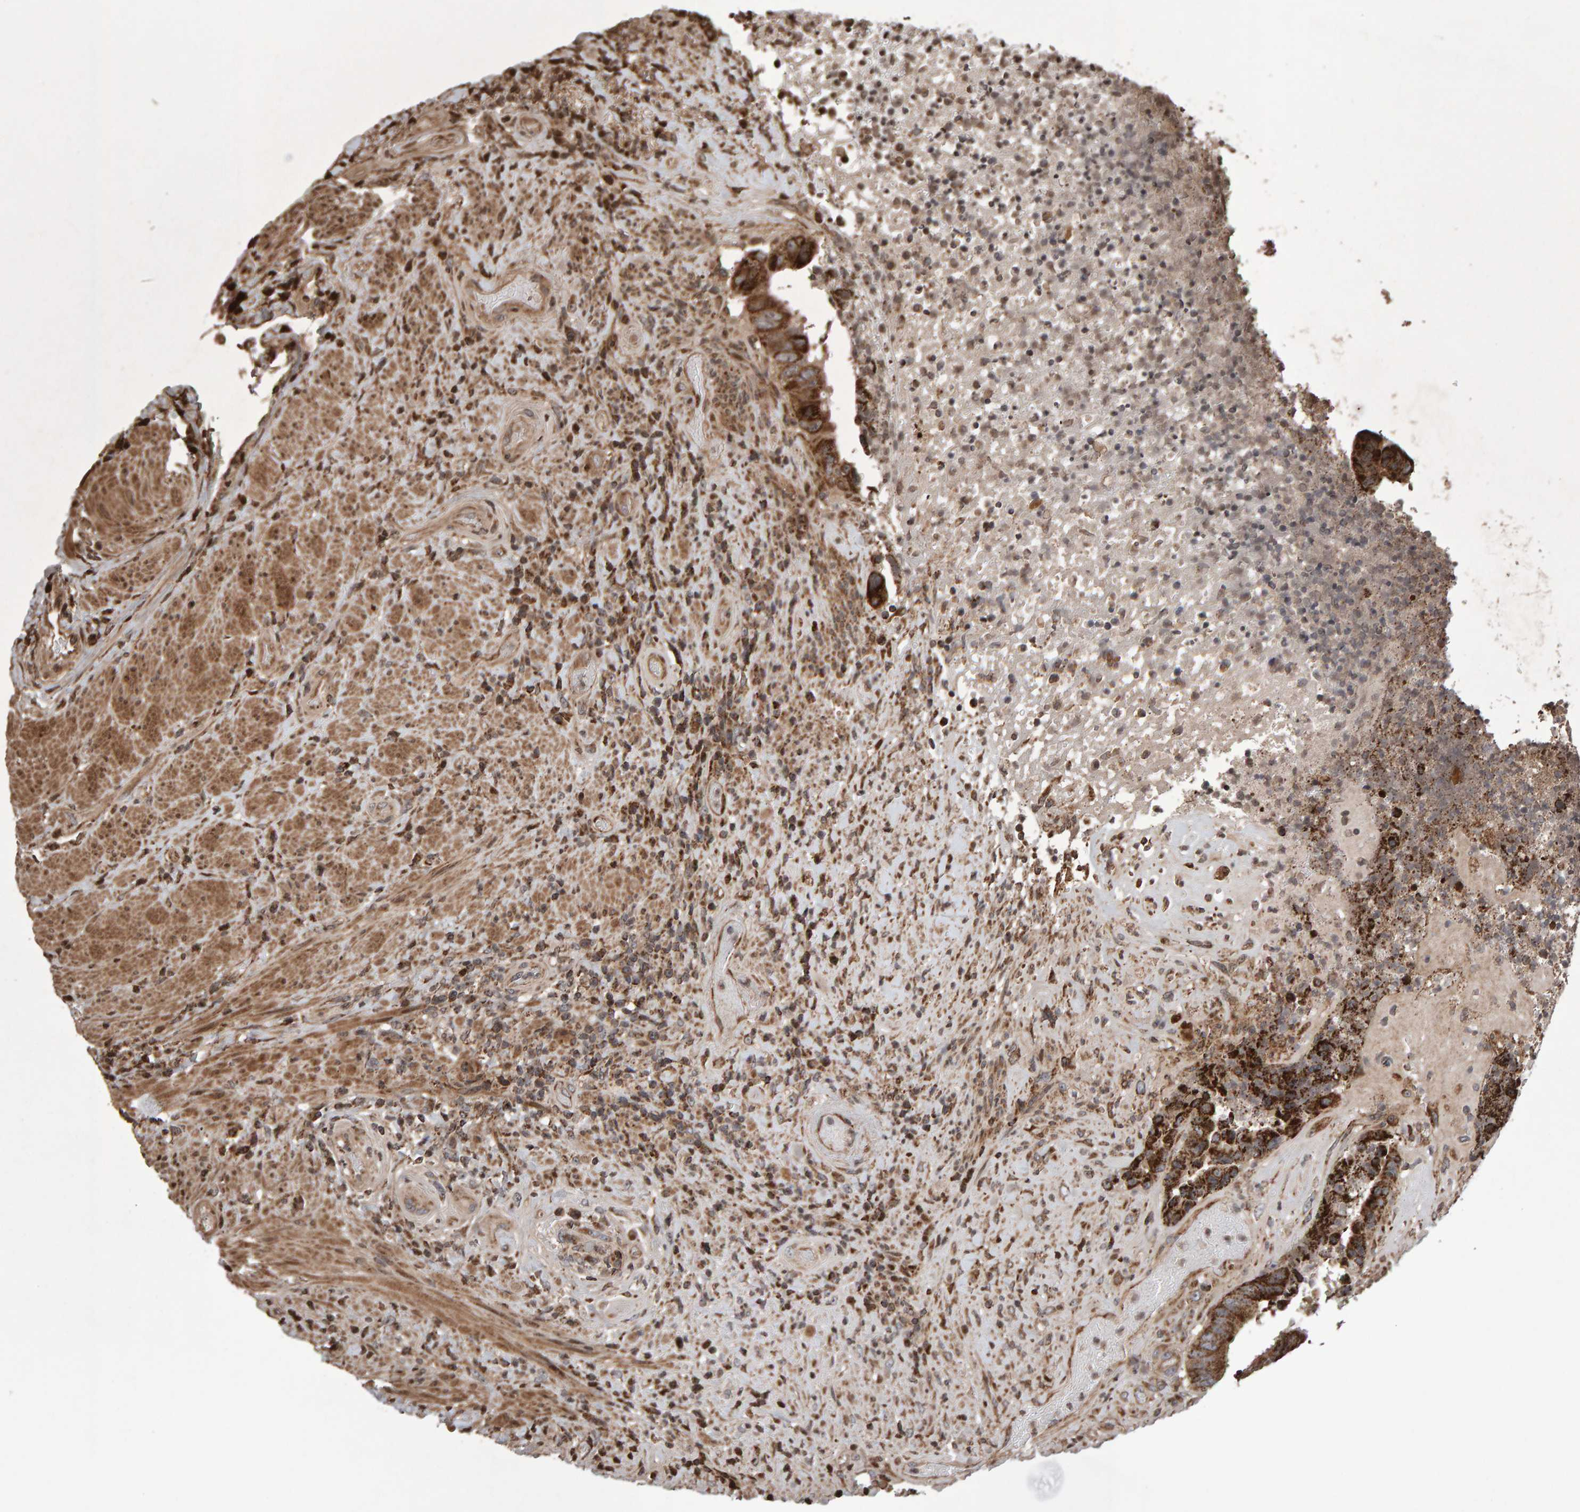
{"staining": {"intensity": "strong", "quantity": ">75%", "location": "cytoplasmic/membranous"}, "tissue": "colorectal cancer", "cell_type": "Tumor cells", "image_type": "cancer", "snomed": [{"axis": "morphology", "description": "Adenocarcinoma, NOS"}, {"axis": "topography", "description": "Rectum"}], "caption": "Immunohistochemical staining of colorectal adenocarcinoma exhibits strong cytoplasmic/membranous protein positivity in approximately >75% of tumor cells.", "gene": "PECR", "patient": {"sex": "male", "age": 72}}